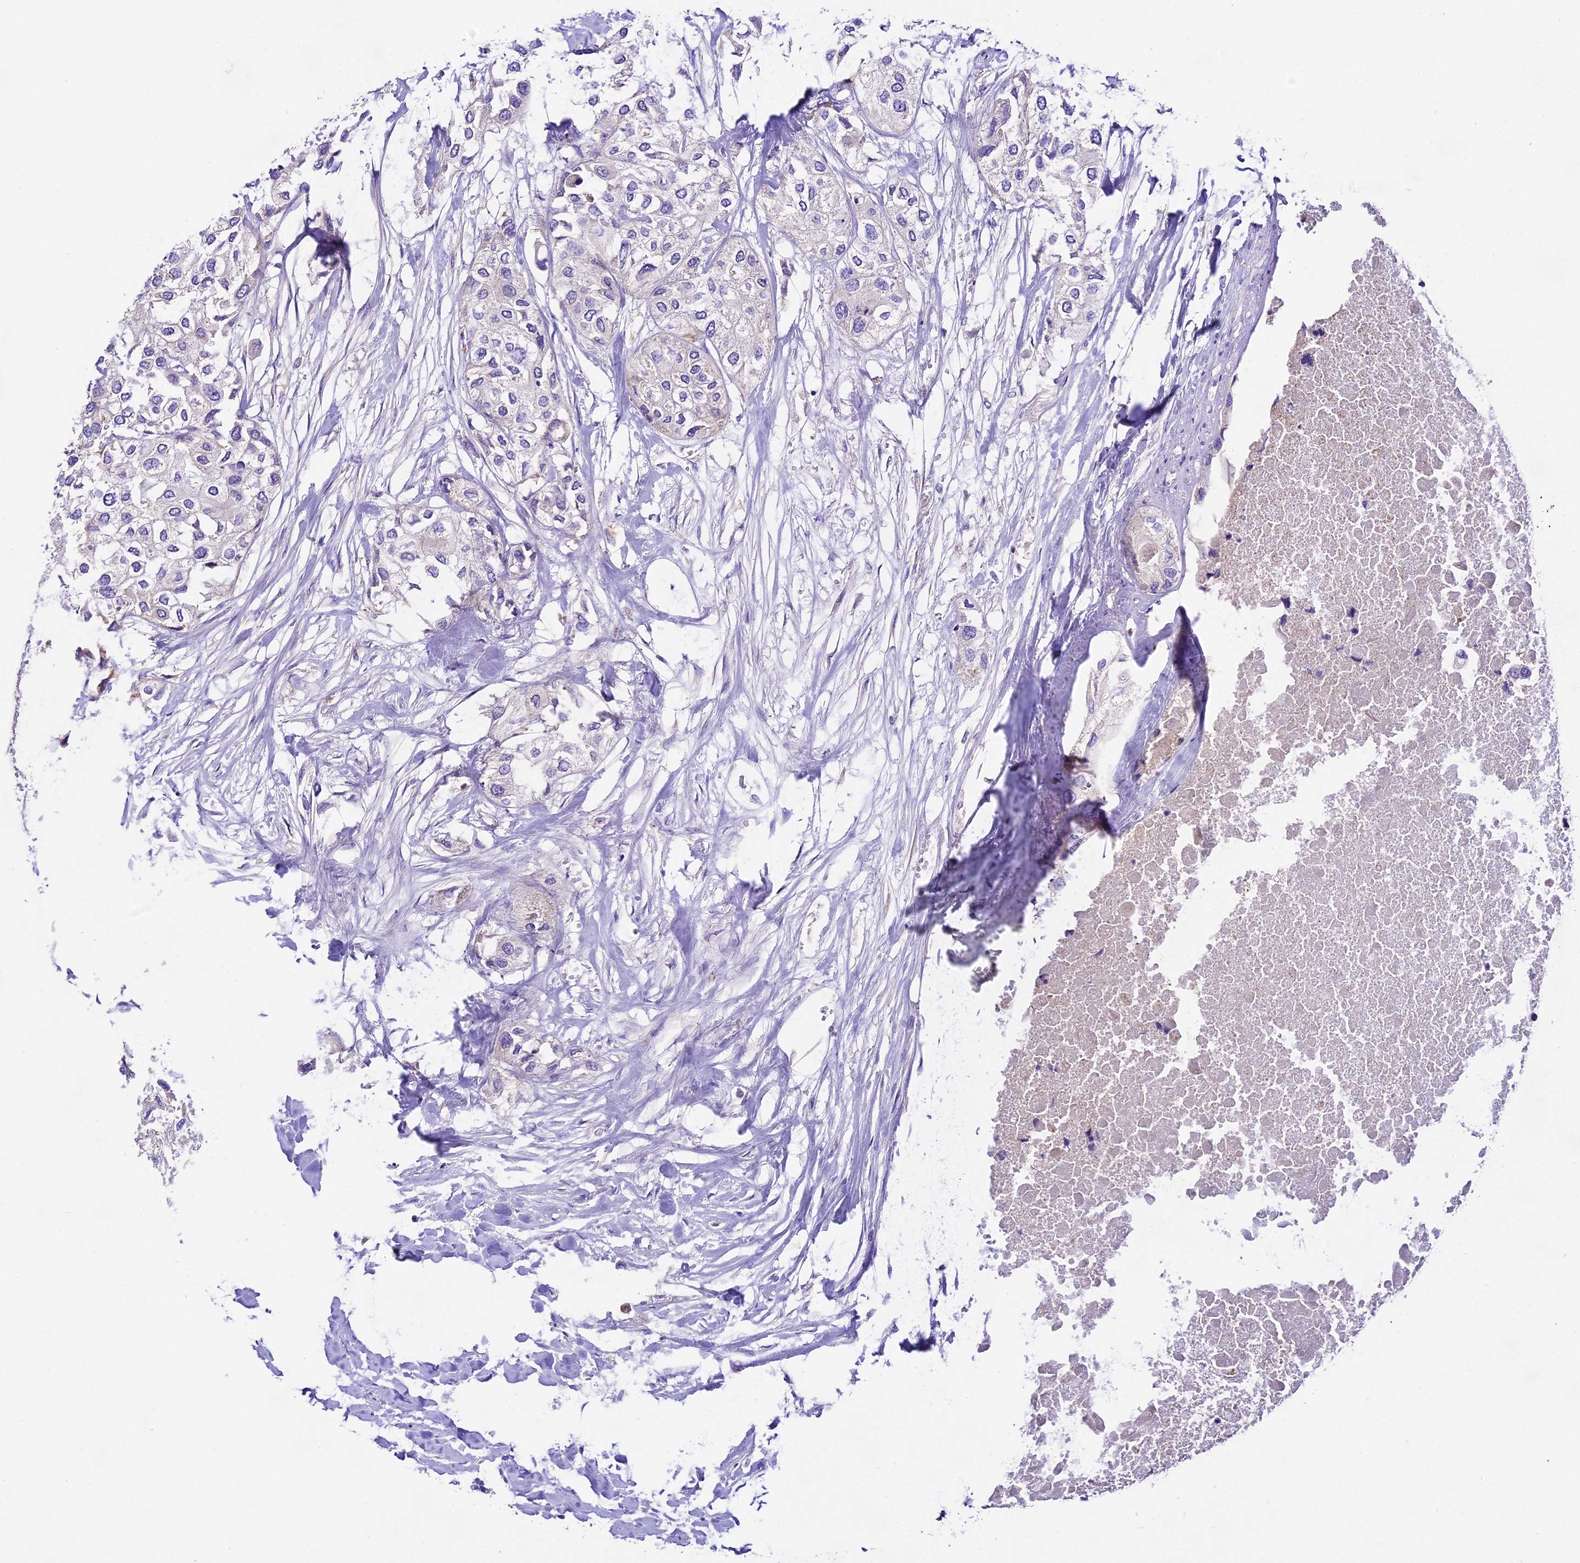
{"staining": {"intensity": "negative", "quantity": "none", "location": "none"}, "tissue": "urothelial cancer", "cell_type": "Tumor cells", "image_type": "cancer", "snomed": [{"axis": "morphology", "description": "Urothelial carcinoma, High grade"}, {"axis": "topography", "description": "Urinary bladder"}], "caption": "Micrograph shows no significant protein positivity in tumor cells of high-grade urothelial carcinoma.", "gene": "PEMT", "patient": {"sex": "male", "age": 64}}